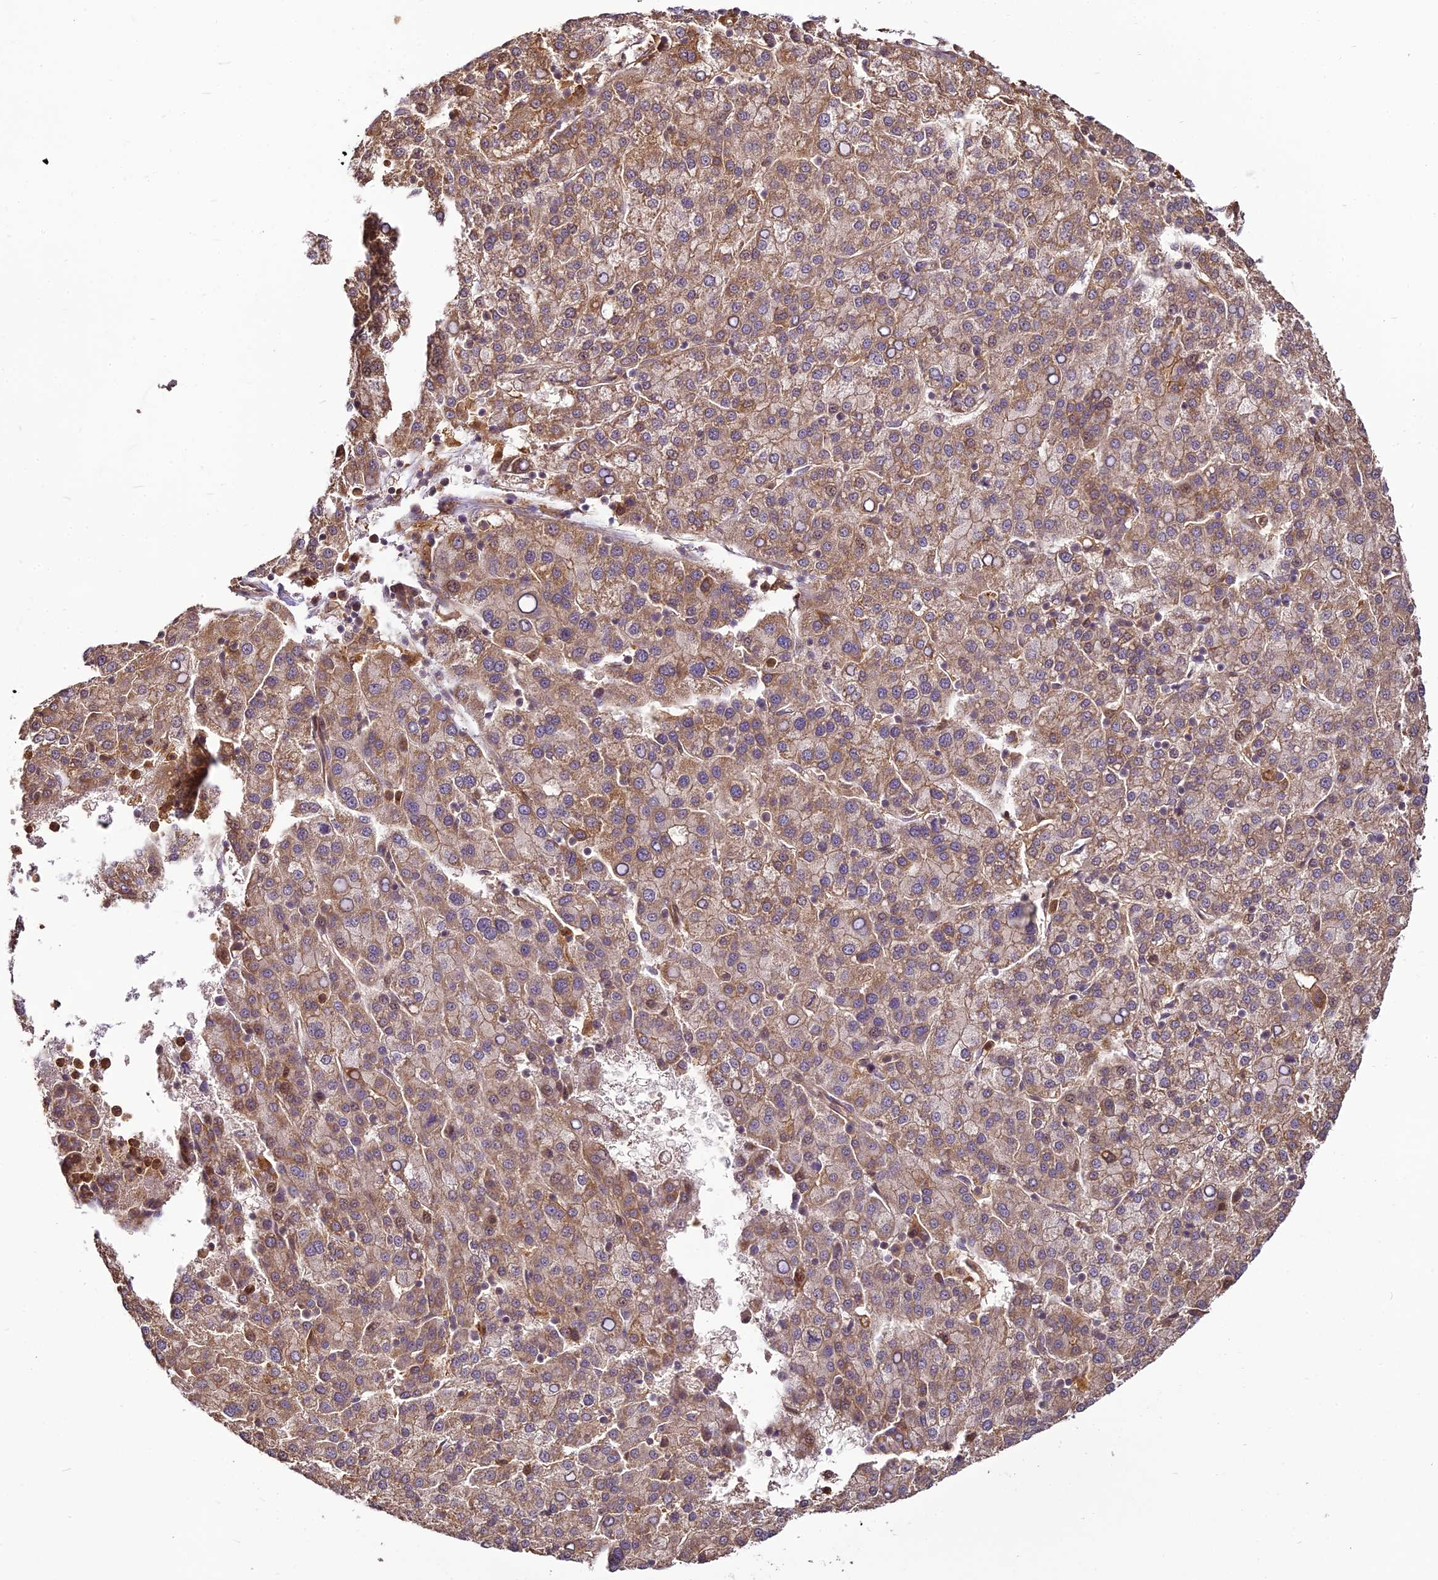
{"staining": {"intensity": "moderate", "quantity": "25%-75%", "location": "cytoplasmic/membranous"}, "tissue": "liver cancer", "cell_type": "Tumor cells", "image_type": "cancer", "snomed": [{"axis": "morphology", "description": "Carcinoma, Hepatocellular, NOS"}, {"axis": "topography", "description": "Liver"}], "caption": "Brown immunohistochemical staining in liver cancer reveals moderate cytoplasmic/membranous positivity in approximately 25%-75% of tumor cells.", "gene": "BCDIN3D", "patient": {"sex": "female", "age": 58}}